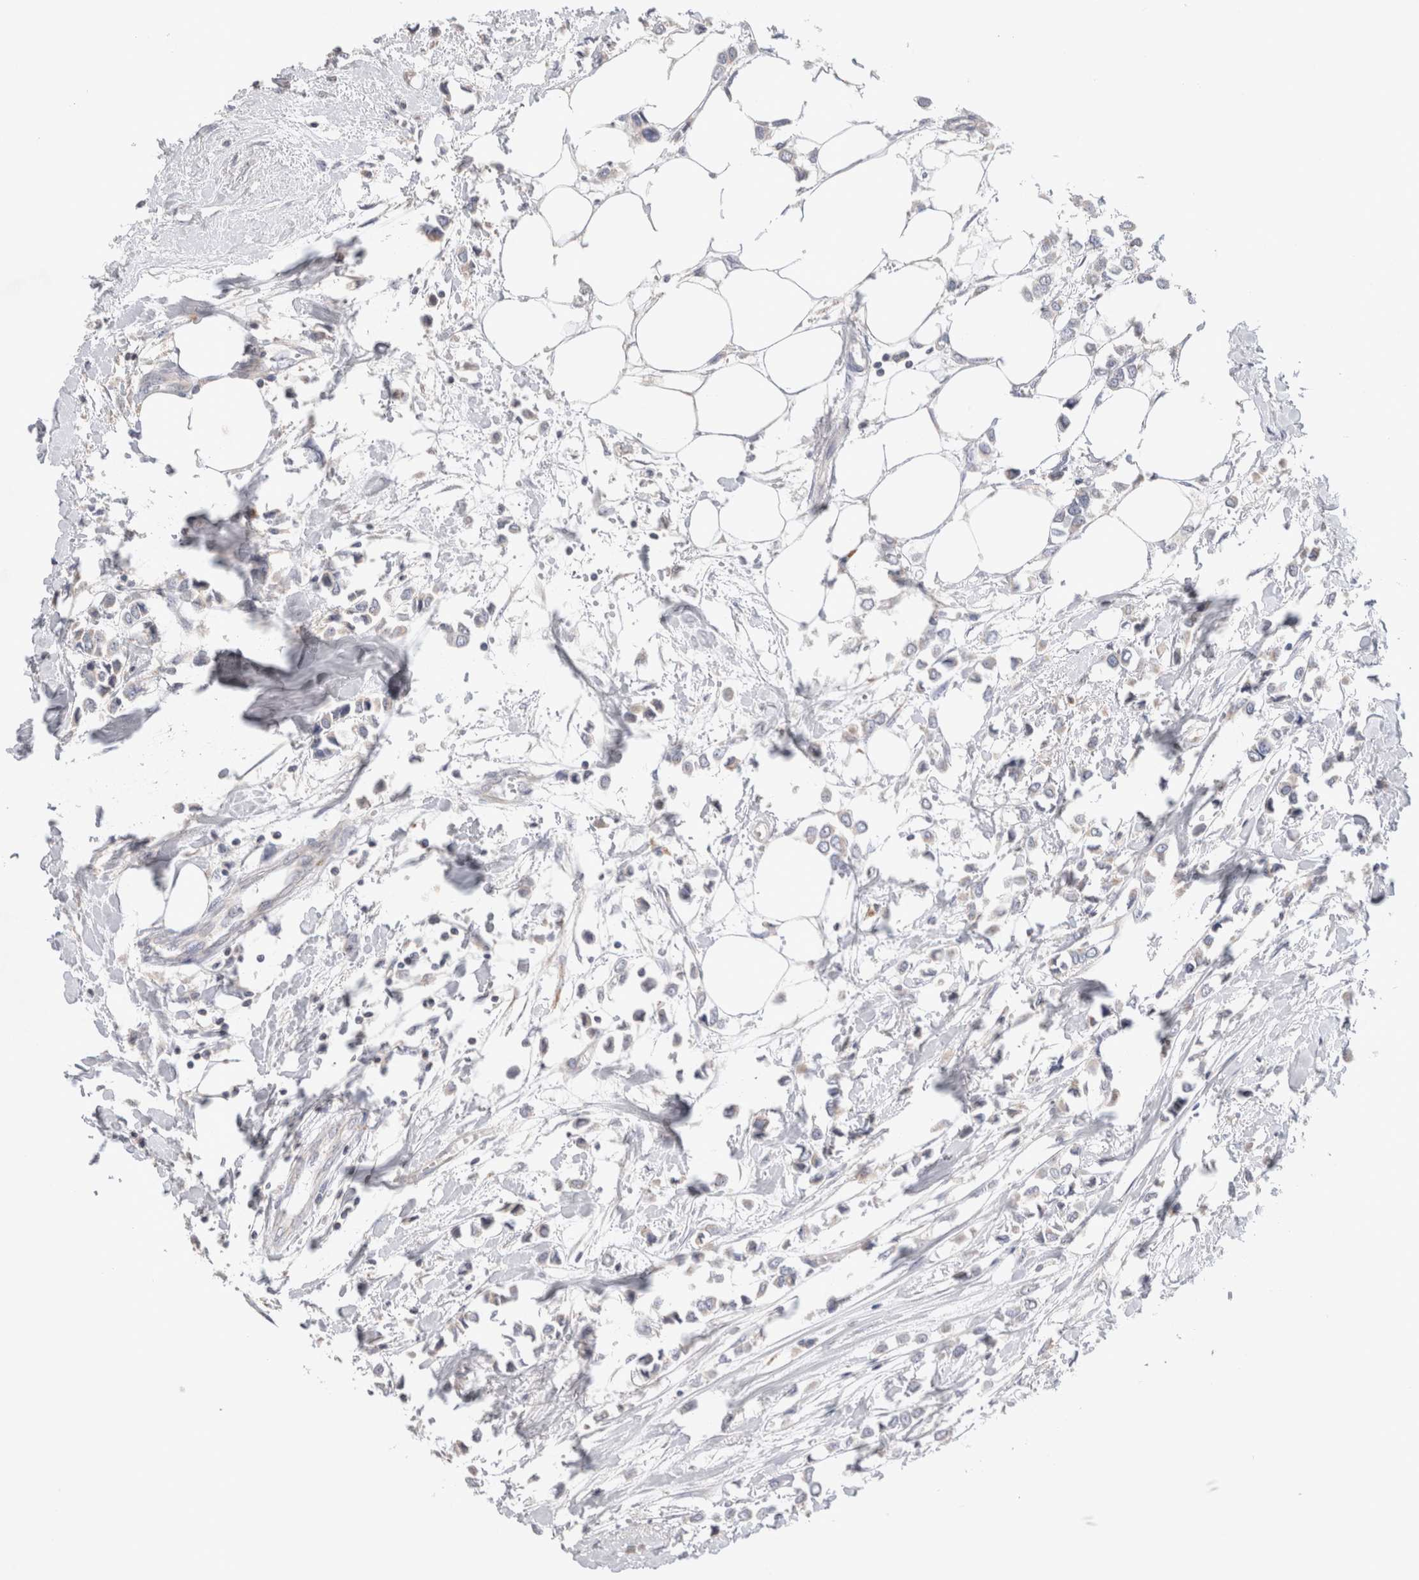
{"staining": {"intensity": "weak", "quantity": "<25%", "location": "cytoplasmic/membranous"}, "tissue": "breast cancer", "cell_type": "Tumor cells", "image_type": "cancer", "snomed": [{"axis": "morphology", "description": "Lobular carcinoma"}, {"axis": "topography", "description": "Breast"}], "caption": "The histopathology image exhibits no significant staining in tumor cells of breast cancer (lobular carcinoma).", "gene": "CHADL", "patient": {"sex": "female", "age": 51}}